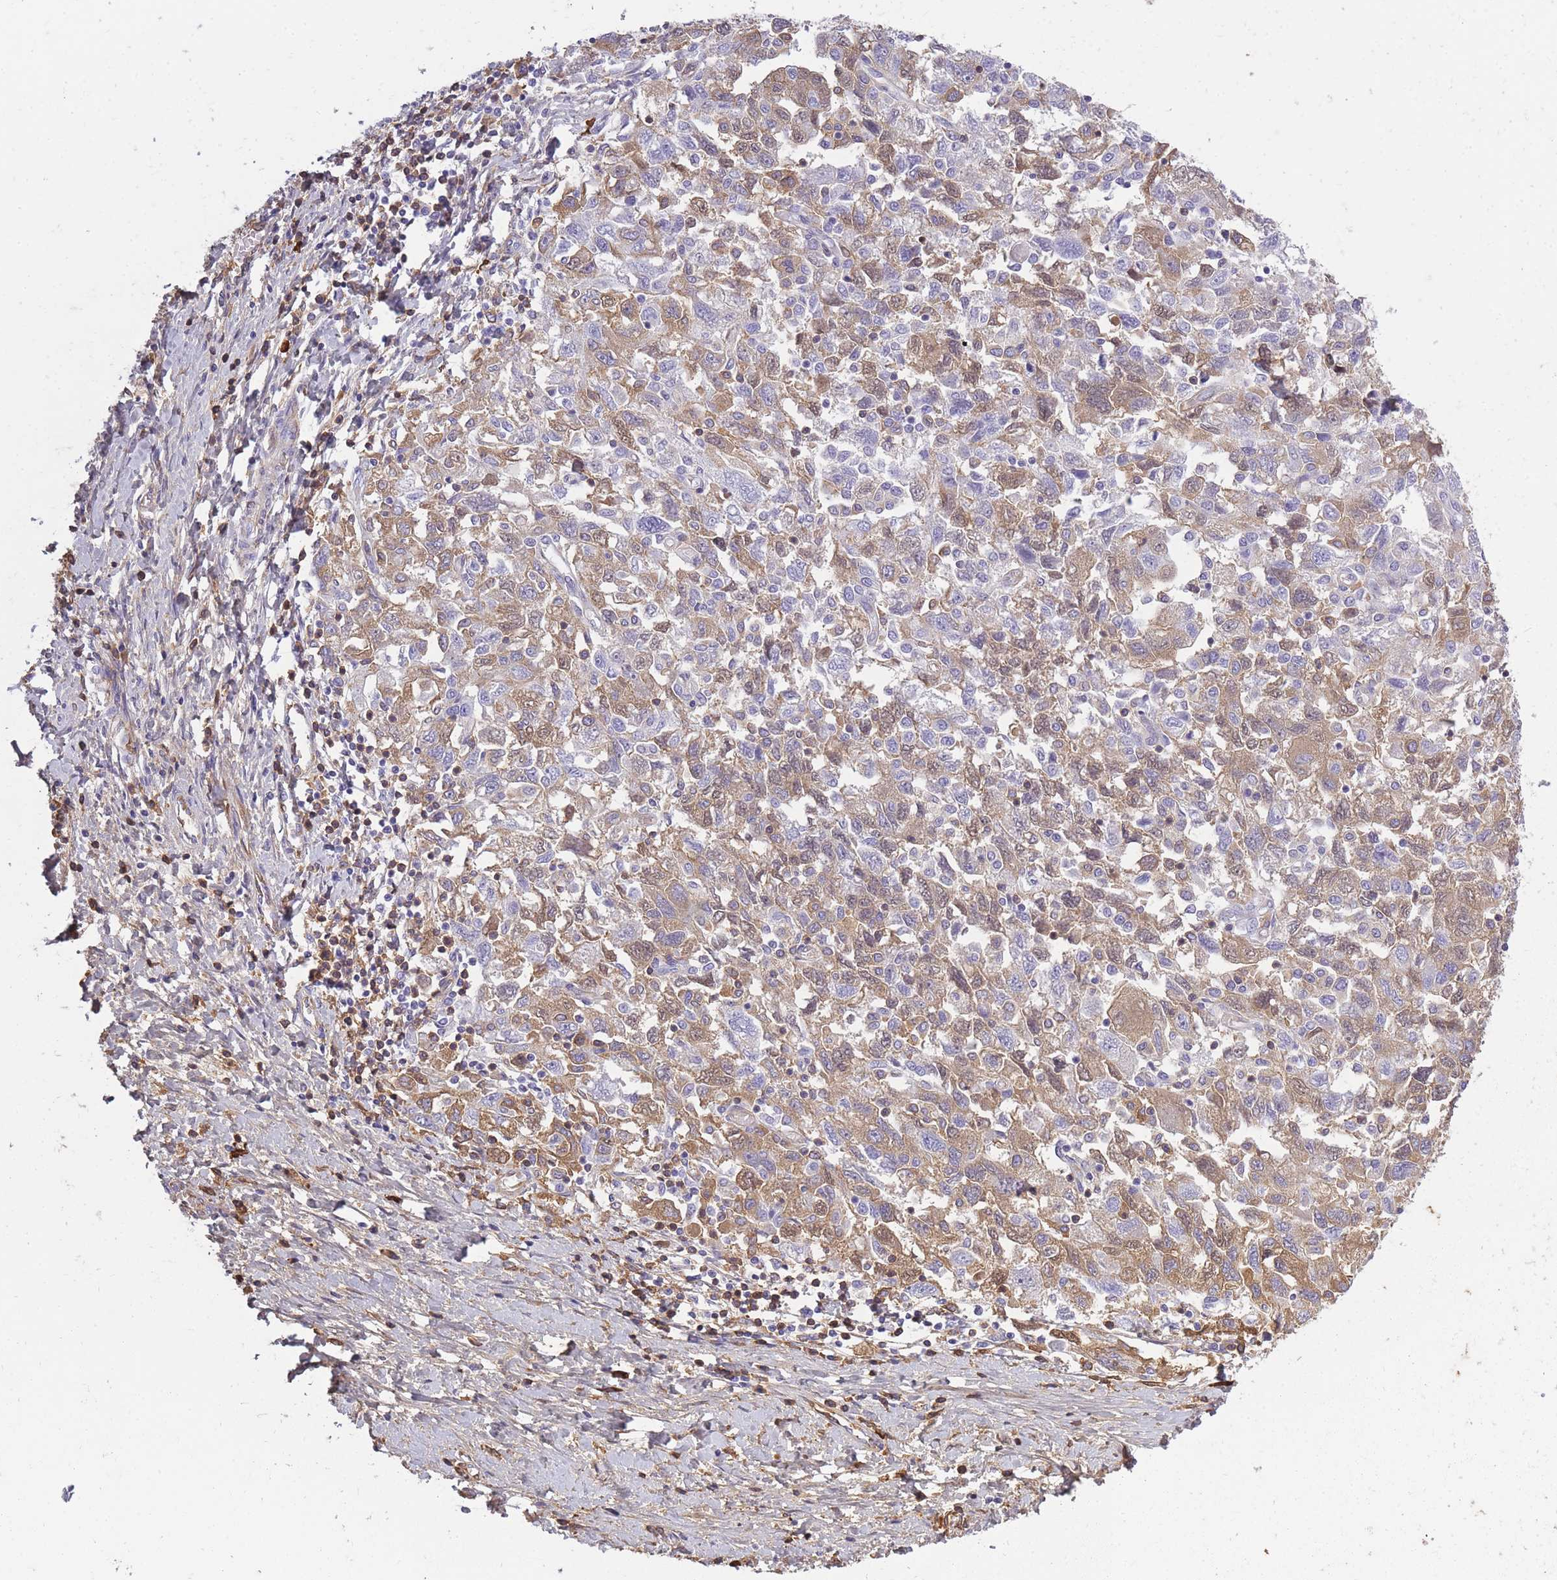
{"staining": {"intensity": "moderate", "quantity": "25%-75%", "location": "cytoplasmic/membranous"}, "tissue": "ovarian cancer", "cell_type": "Tumor cells", "image_type": "cancer", "snomed": [{"axis": "morphology", "description": "Carcinoma, NOS"}, {"axis": "morphology", "description": "Cystadenocarcinoma, serous, NOS"}, {"axis": "topography", "description": "Ovary"}], "caption": "Immunohistochemistry (DAB) staining of human ovarian cancer (carcinoma) displays moderate cytoplasmic/membranous protein expression in about 25%-75% of tumor cells.", "gene": "IGKV1D-42", "patient": {"sex": "female", "age": 69}}